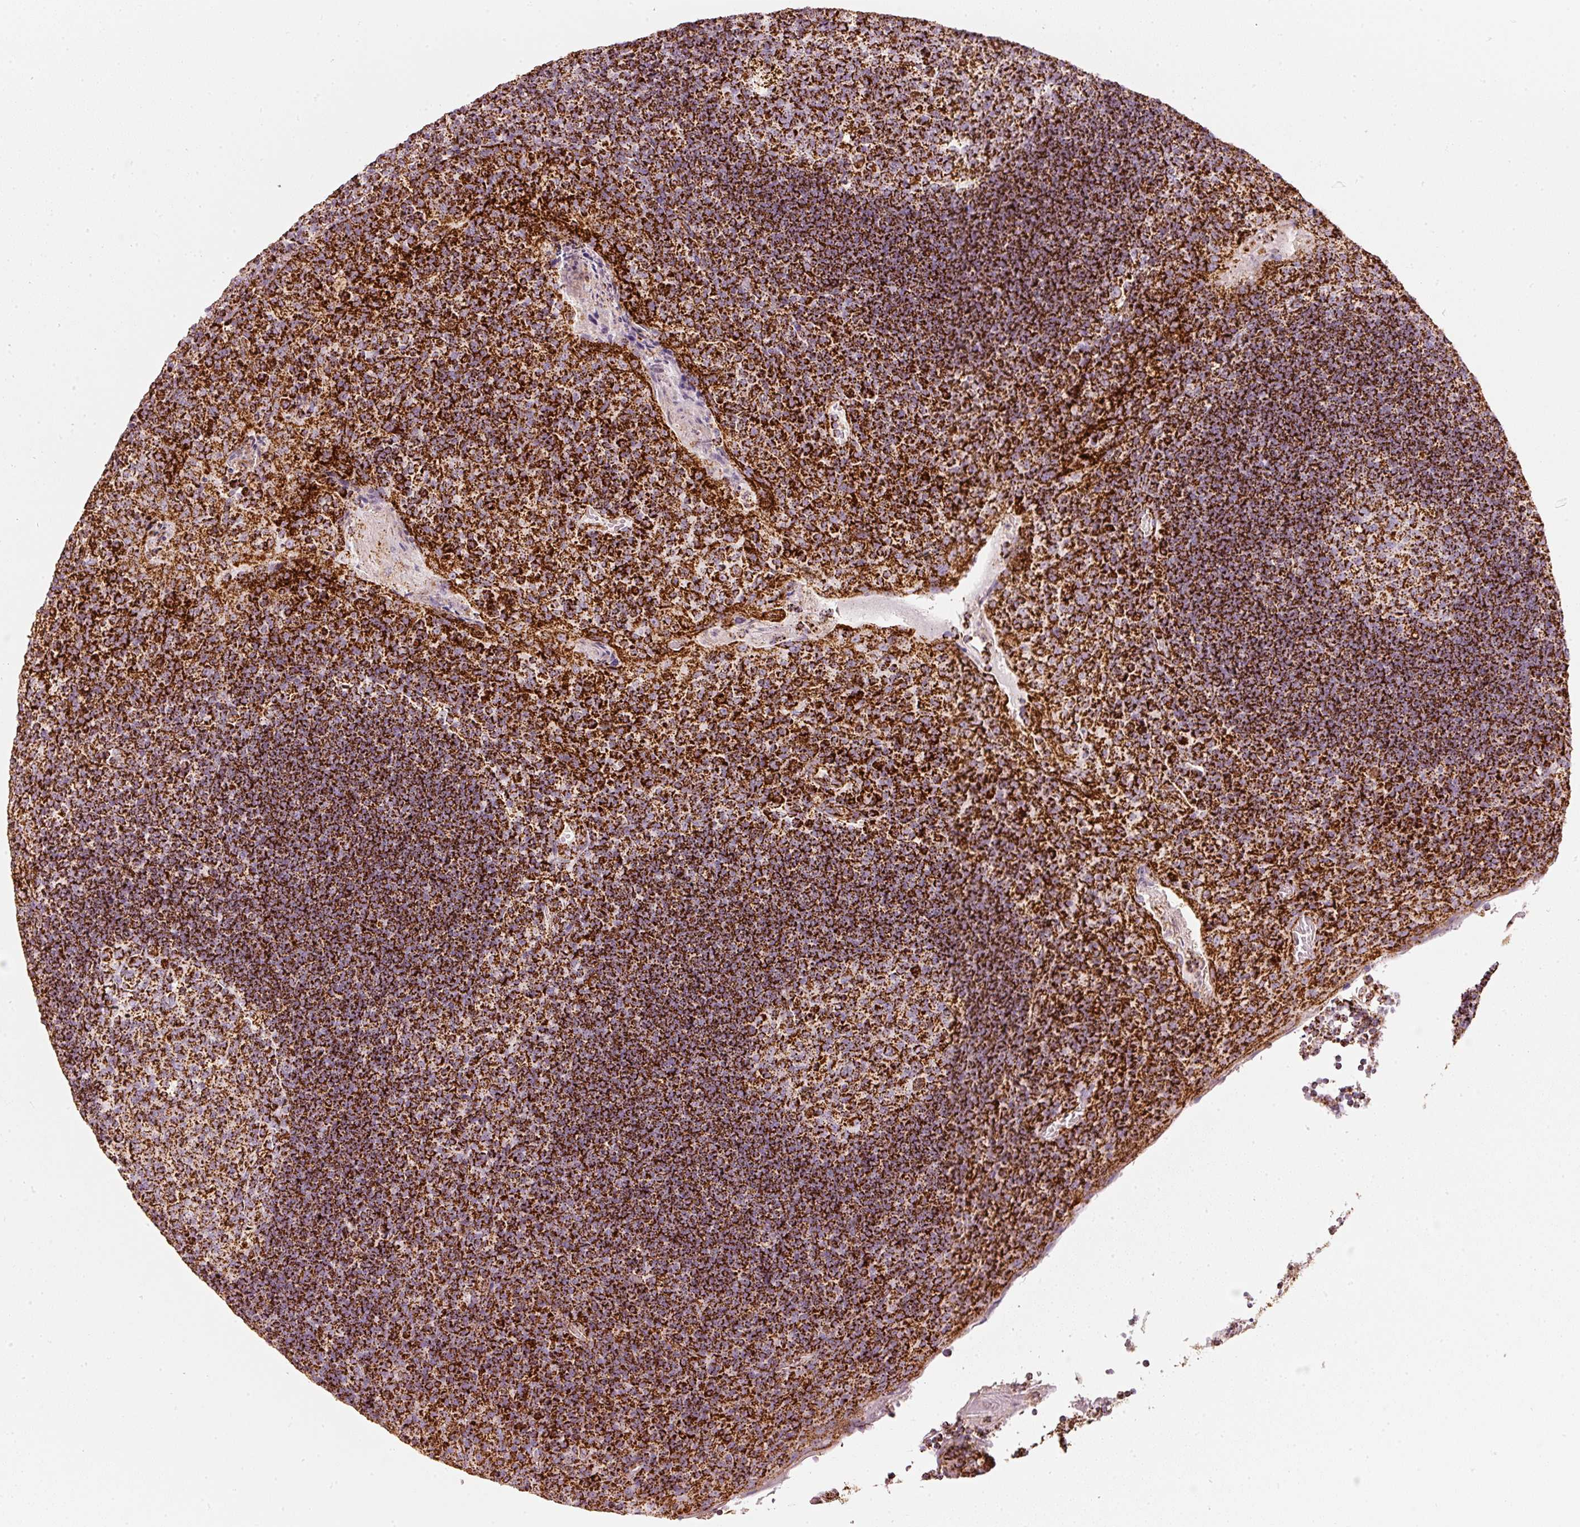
{"staining": {"intensity": "strong", "quantity": ">75%", "location": "cytoplasmic/membranous"}, "tissue": "tonsil", "cell_type": "Germinal center cells", "image_type": "normal", "snomed": [{"axis": "morphology", "description": "Normal tissue, NOS"}, {"axis": "topography", "description": "Tonsil"}], "caption": "Tonsil stained with DAB (3,3'-diaminobenzidine) immunohistochemistry (IHC) demonstrates high levels of strong cytoplasmic/membranous positivity in about >75% of germinal center cells.", "gene": "UQCRC1", "patient": {"sex": "male", "age": 17}}